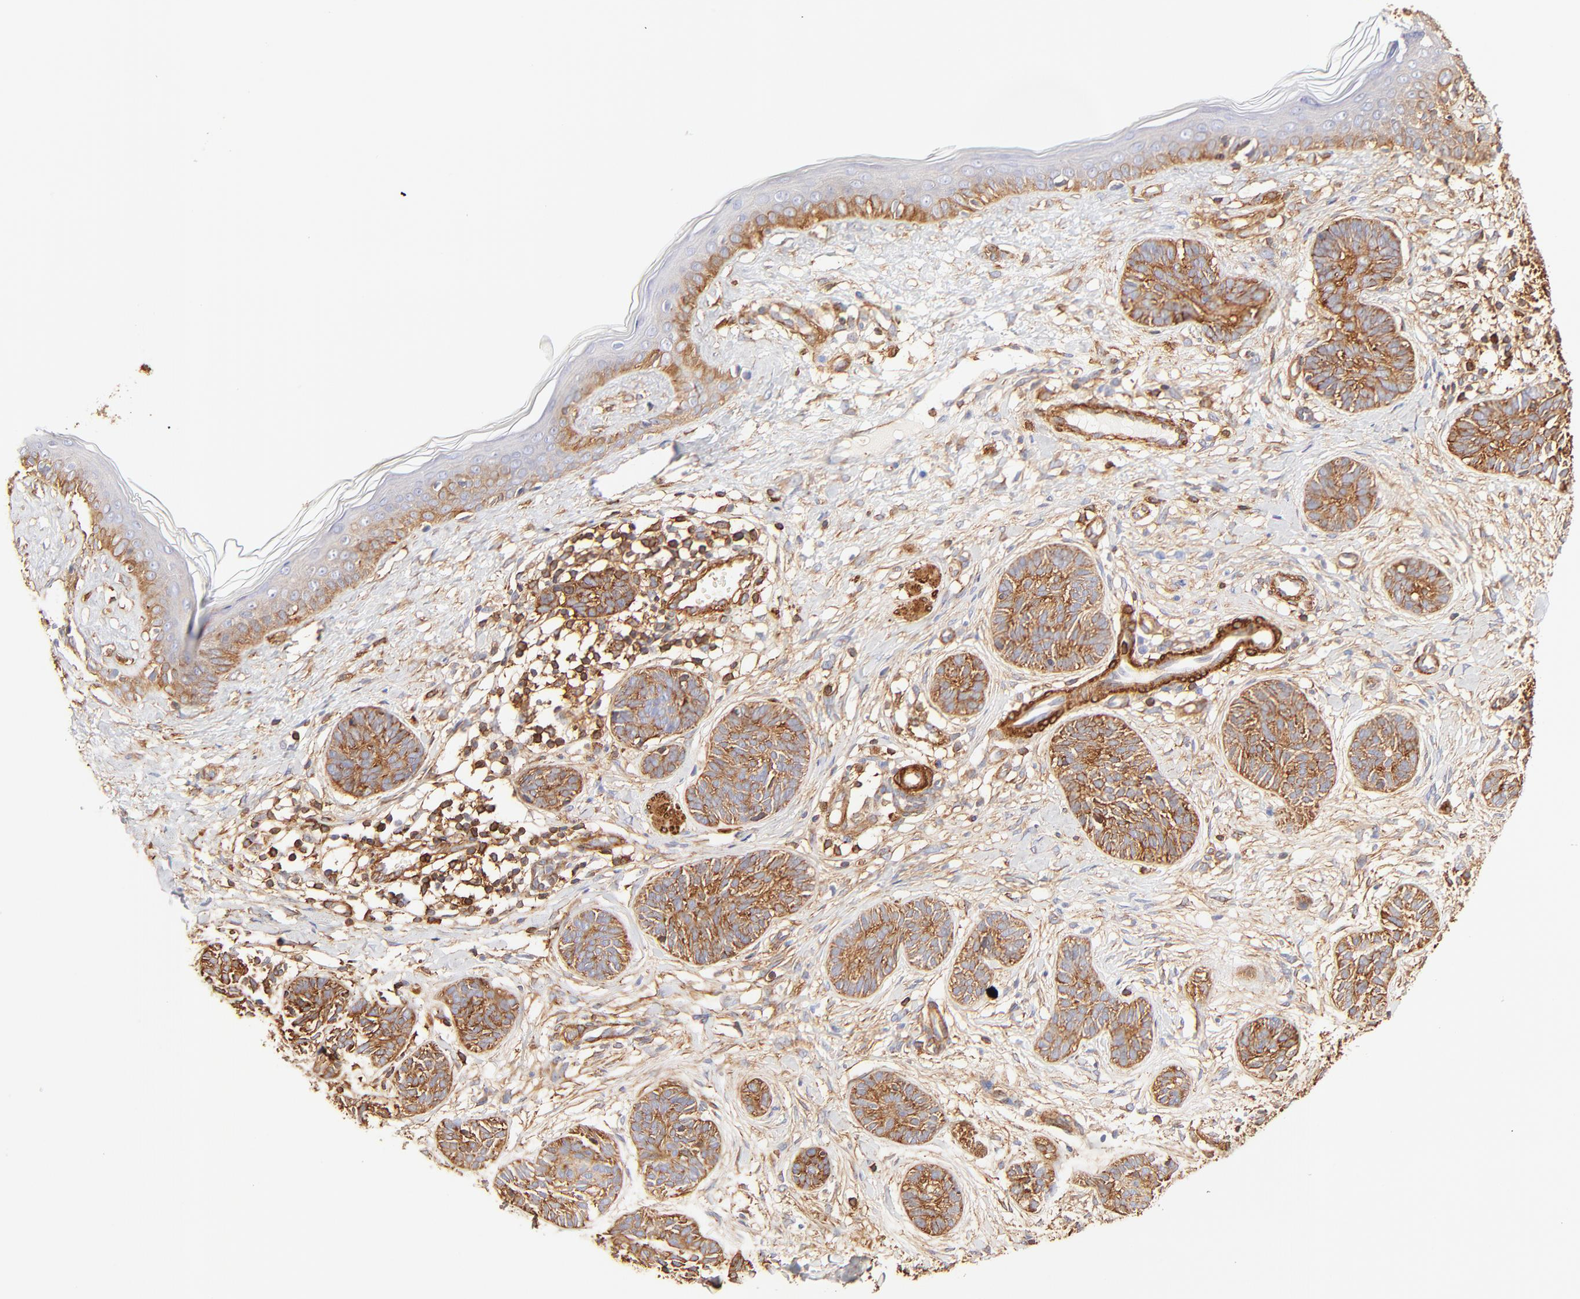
{"staining": {"intensity": "moderate", "quantity": ">75%", "location": "cytoplasmic/membranous"}, "tissue": "skin cancer", "cell_type": "Tumor cells", "image_type": "cancer", "snomed": [{"axis": "morphology", "description": "Normal tissue, NOS"}, {"axis": "morphology", "description": "Basal cell carcinoma"}, {"axis": "topography", "description": "Skin"}], "caption": "Protein expression analysis of skin cancer demonstrates moderate cytoplasmic/membranous expression in about >75% of tumor cells.", "gene": "FLNA", "patient": {"sex": "male", "age": 63}}